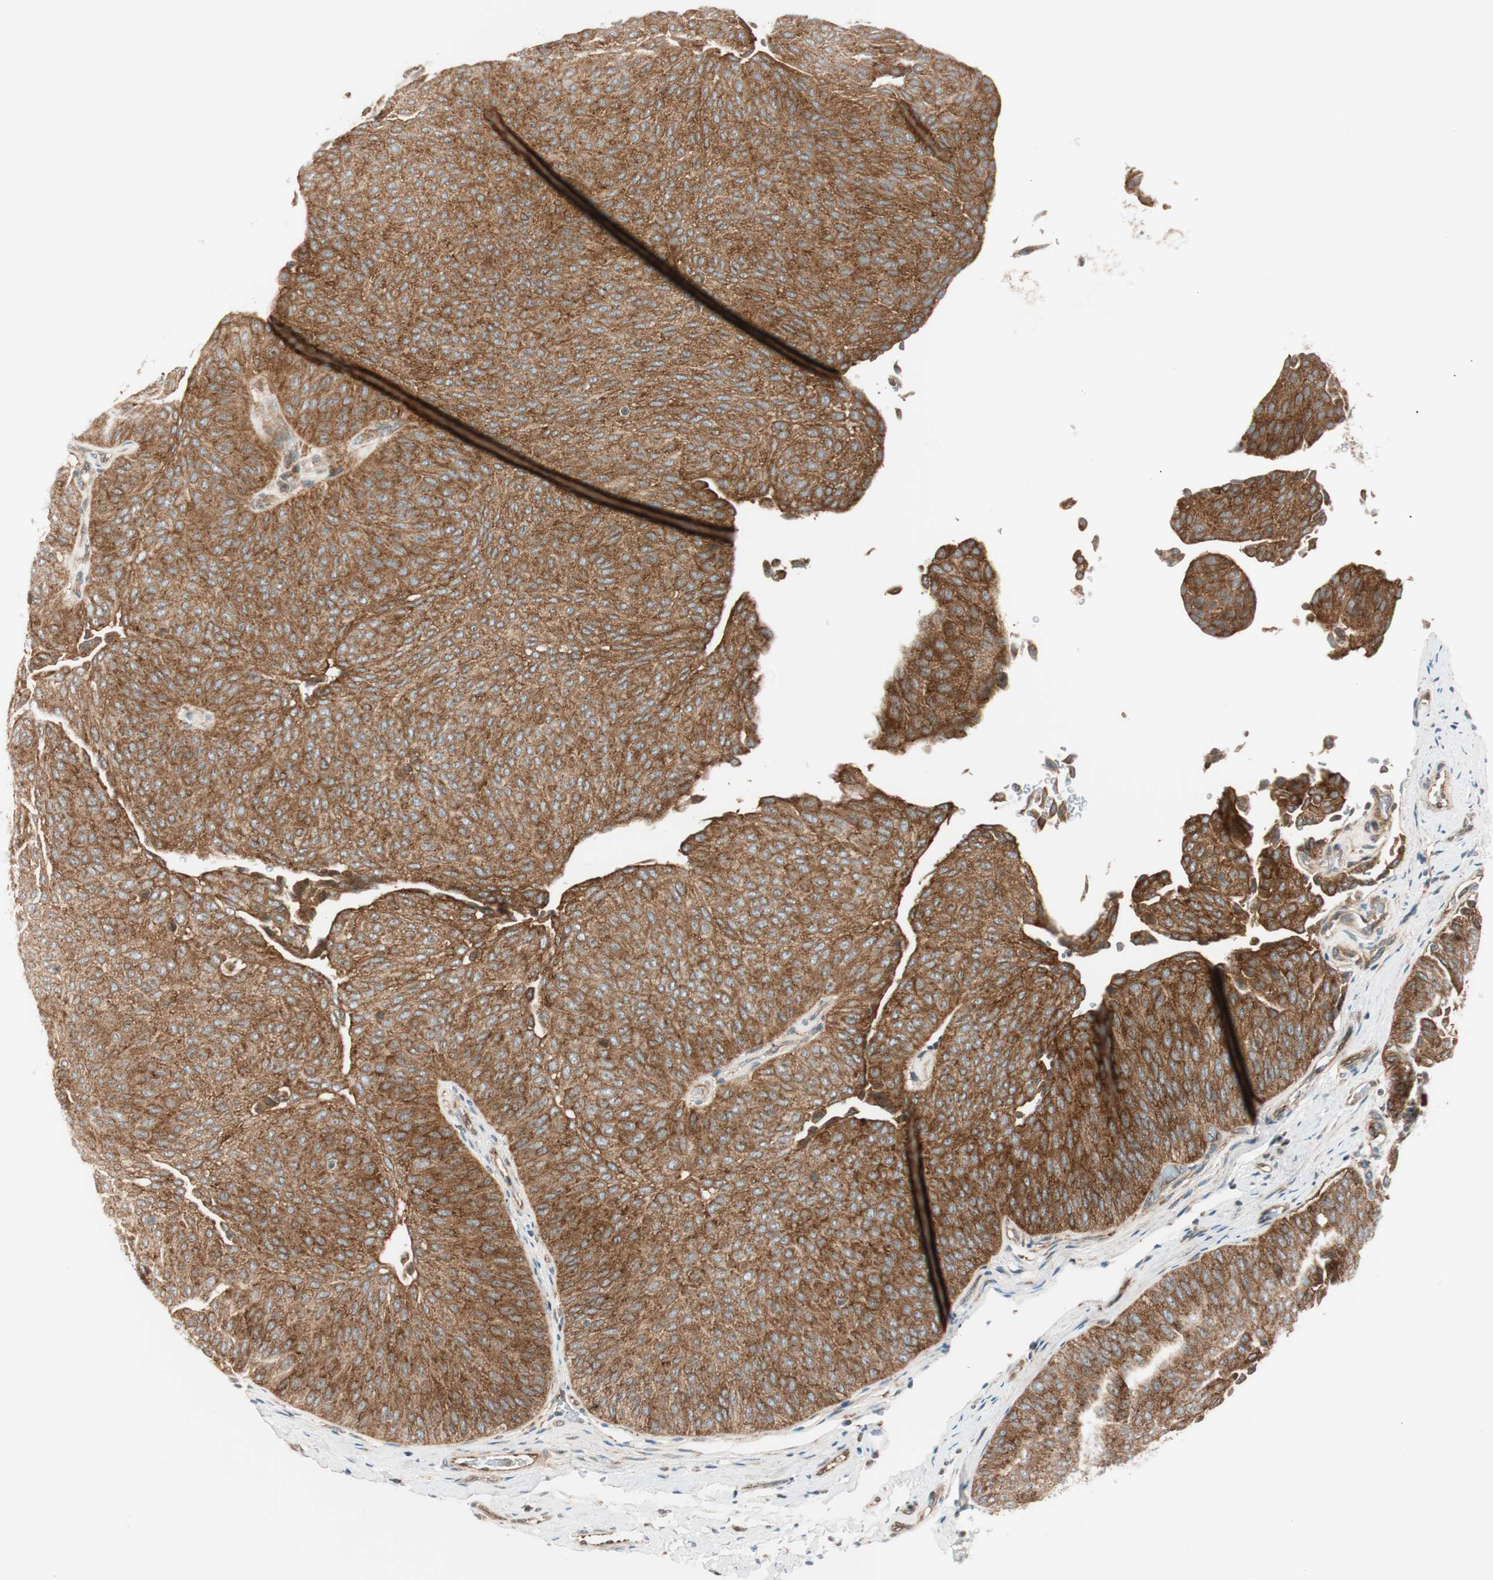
{"staining": {"intensity": "strong", "quantity": ">75%", "location": "cytoplasmic/membranous"}, "tissue": "urothelial cancer", "cell_type": "Tumor cells", "image_type": "cancer", "snomed": [{"axis": "morphology", "description": "Urothelial carcinoma, Low grade"}, {"axis": "topography", "description": "Urinary bladder"}], "caption": "A high amount of strong cytoplasmic/membranous expression is seen in about >75% of tumor cells in urothelial cancer tissue.", "gene": "ABI1", "patient": {"sex": "female", "age": 60}}